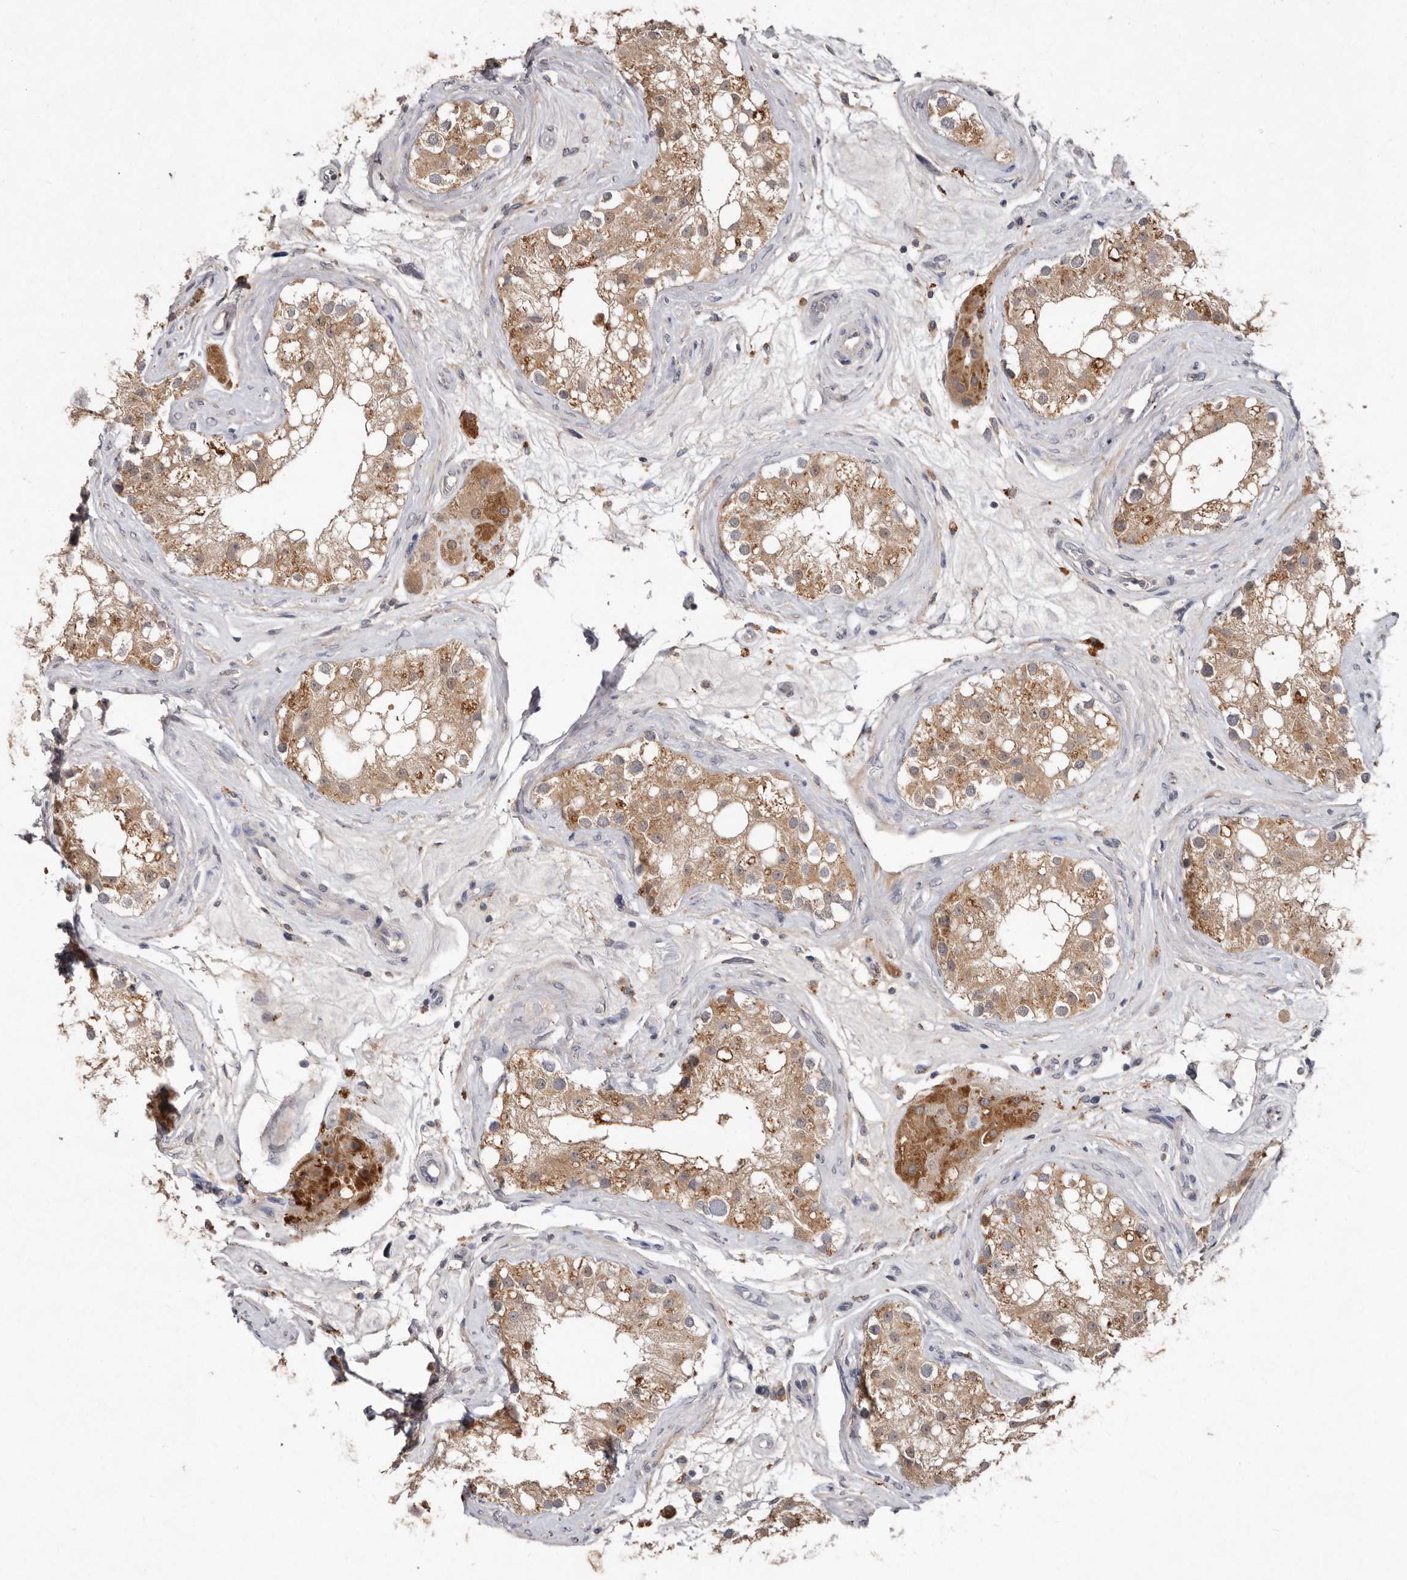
{"staining": {"intensity": "moderate", "quantity": ">75%", "location": "cytoplasmic/membranous"}, "tissue": "testis", "cell_type": "Cells in seminiferous ducts", "image_type": "normal", "snomed": [{"axis": "morphology", "description": "Normal tissue, NOS"}, {"axis": "topography", "description": "Testis"}], "caption": "Testis stained with IHC demonstrates moderate cytoplasmic/membranous staining in about >75% of cells in seminiferous ducts.", "gene": "EDEM1", "patient": {"sex": "male", "age": 84}}